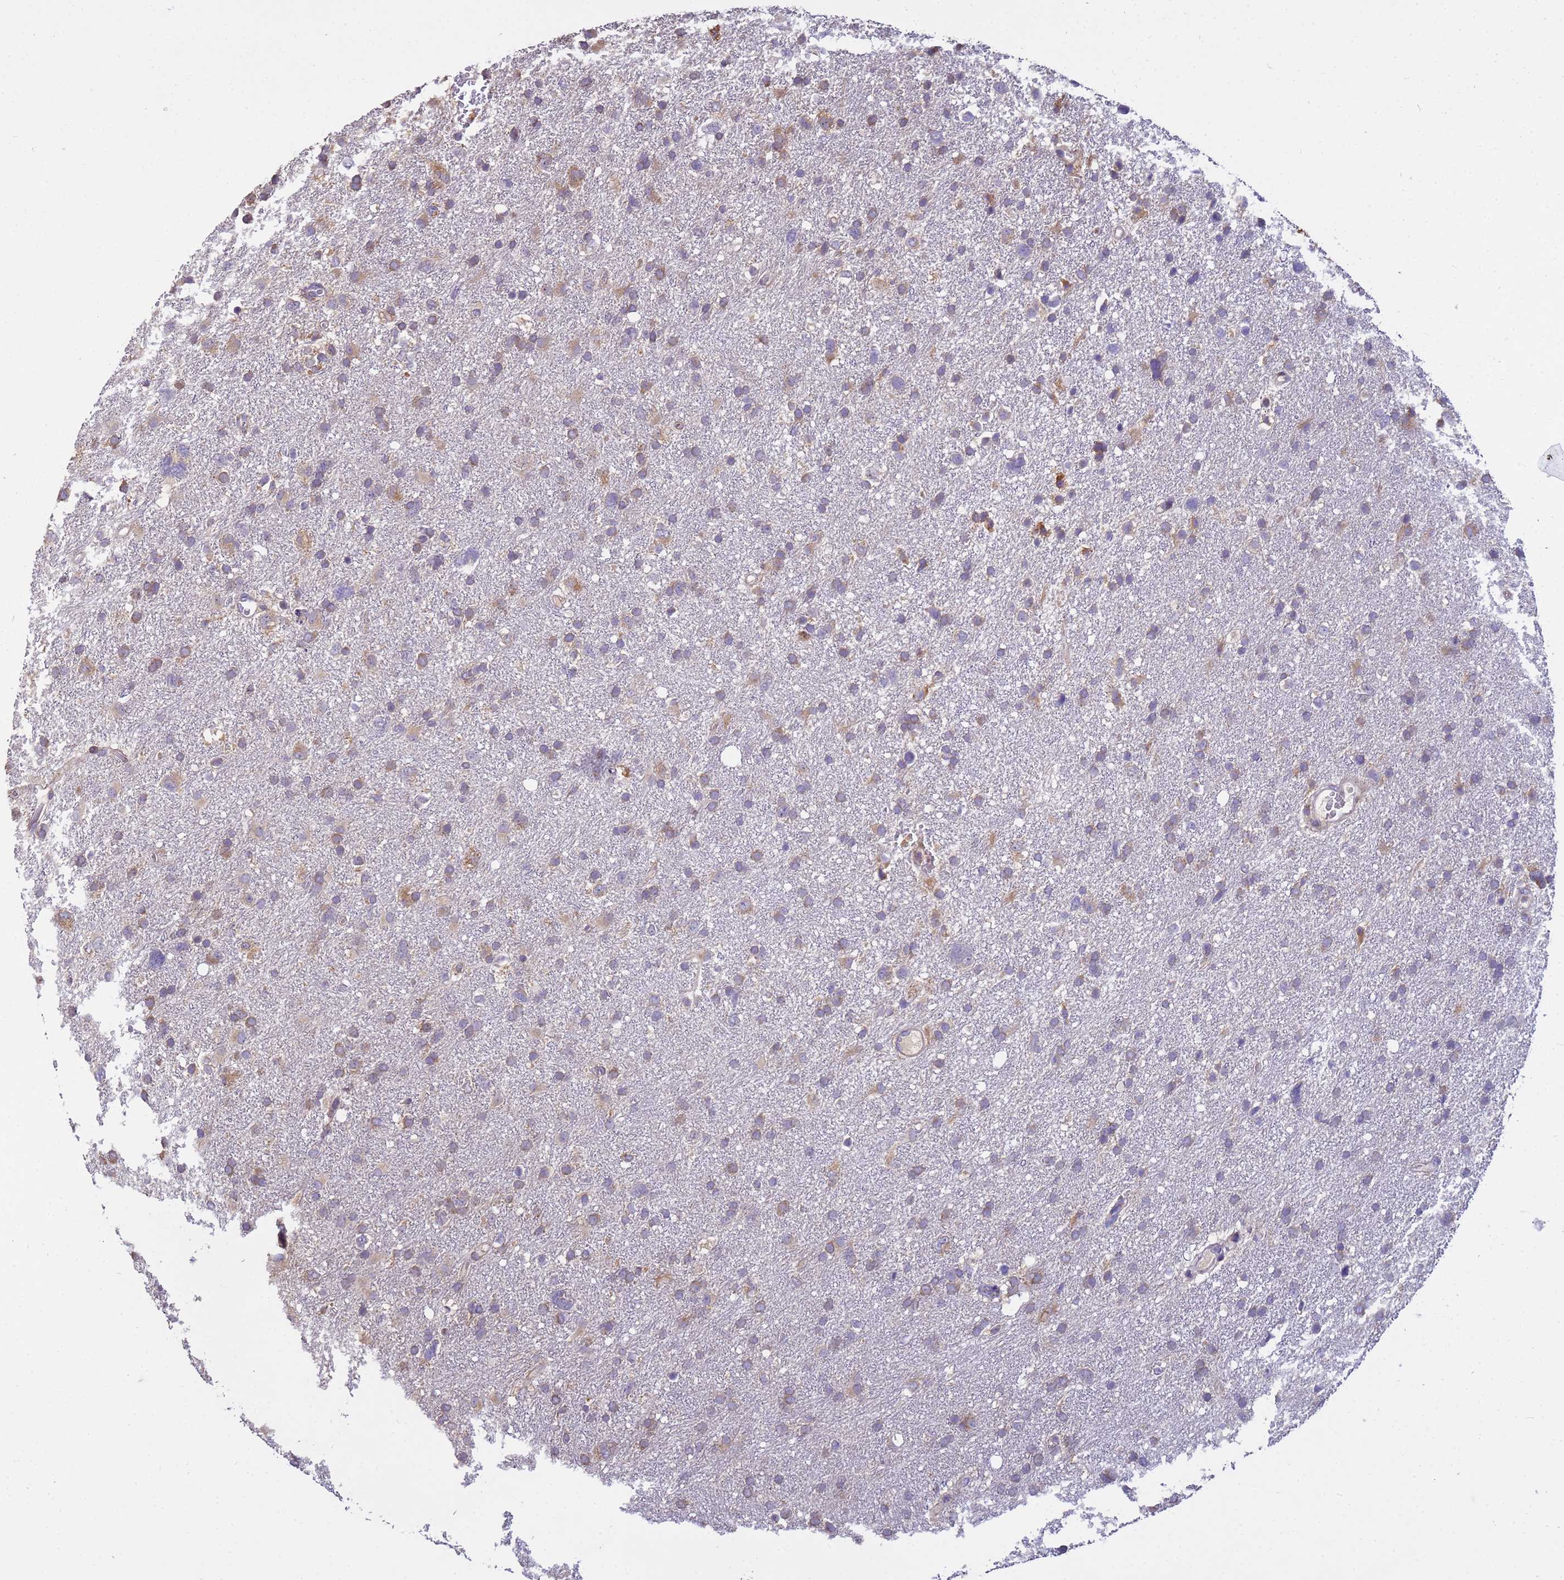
{"staining": {"intensity": "moderate", "quantity": "<25%", "location": "cytoplasmic/membranous"}, "tissue": "glioma", "cell_type": "Tumor cells", "image_type": "cancer", "snomed": [{"axis": "morphology", "description": "Glioma, malignant, High grade"}, {"axis": "topography", "description": "Brain"}], "caption": "Tumor cells show moderate cytoplasmic/membranous positivity in about <25% of cells in malignant high-grade glioma.", "gene": "THAP5", "patient": {"sex": "male", "age": 61}}